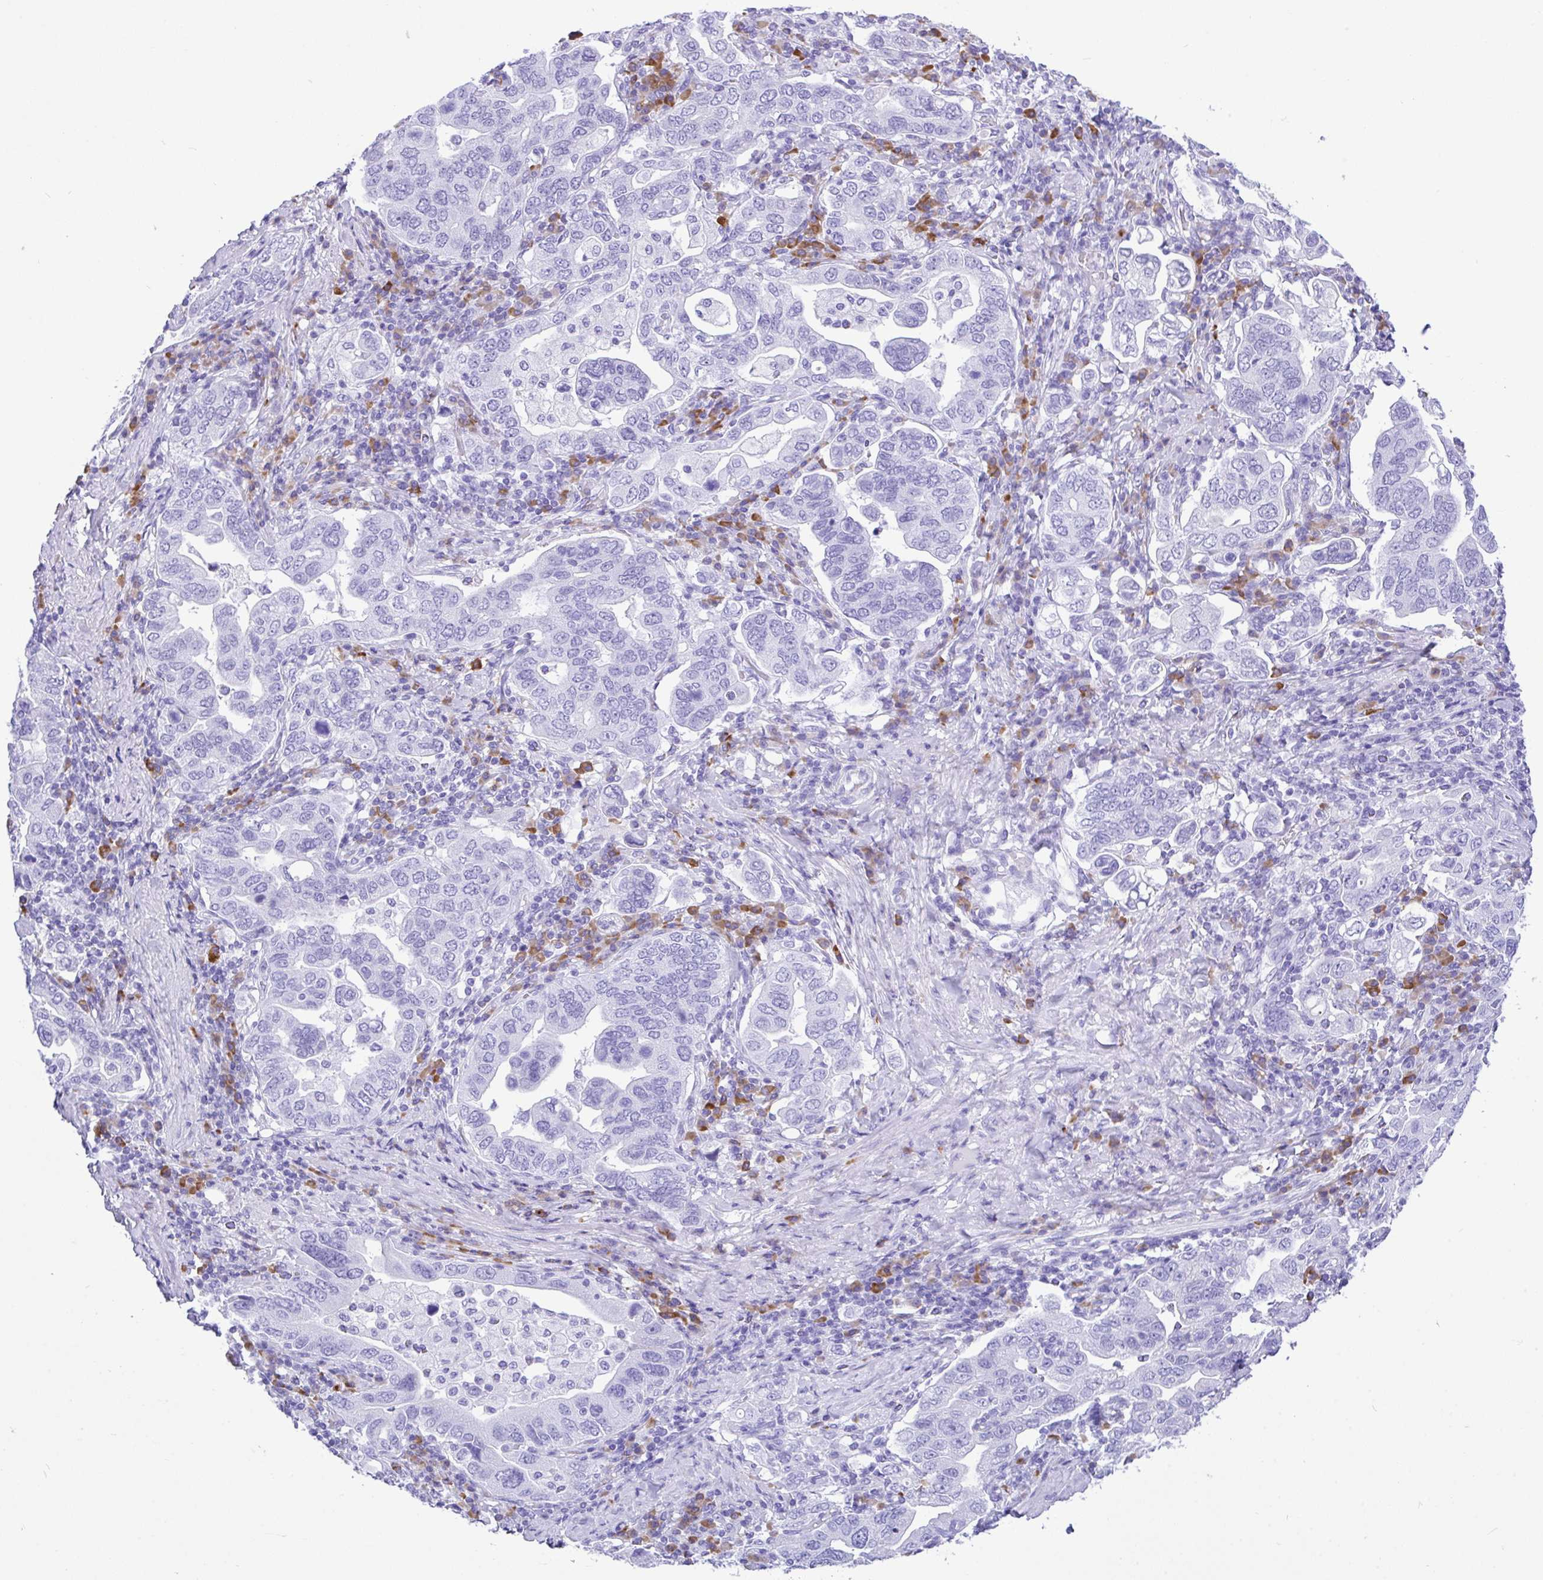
{"staining": {"intensity": "negative", "quantity": "none", "location": "none"}, "tissue": "stomach cancer", "cell_type": "Tumor cells", "image_type": "cancer", "snomed": [{"axis": "morphology", "description": "Adenocarcinoma, NOS"}, {"axis": "topography", "description": "Stomach, upper"}, {"axis": "topography", "description": "Stomach"}], "caption": "This is a histopathology image of immunohistochemistry (IHC) staining of stomach adenocarcinoma, which shows no staining in tumor cells. (DAB (3,3'-diaminobenzidine) IHC with hematoxylin counter stain).", "gene": "BEST4", "patient": {"sex": "male", "age": 62}}